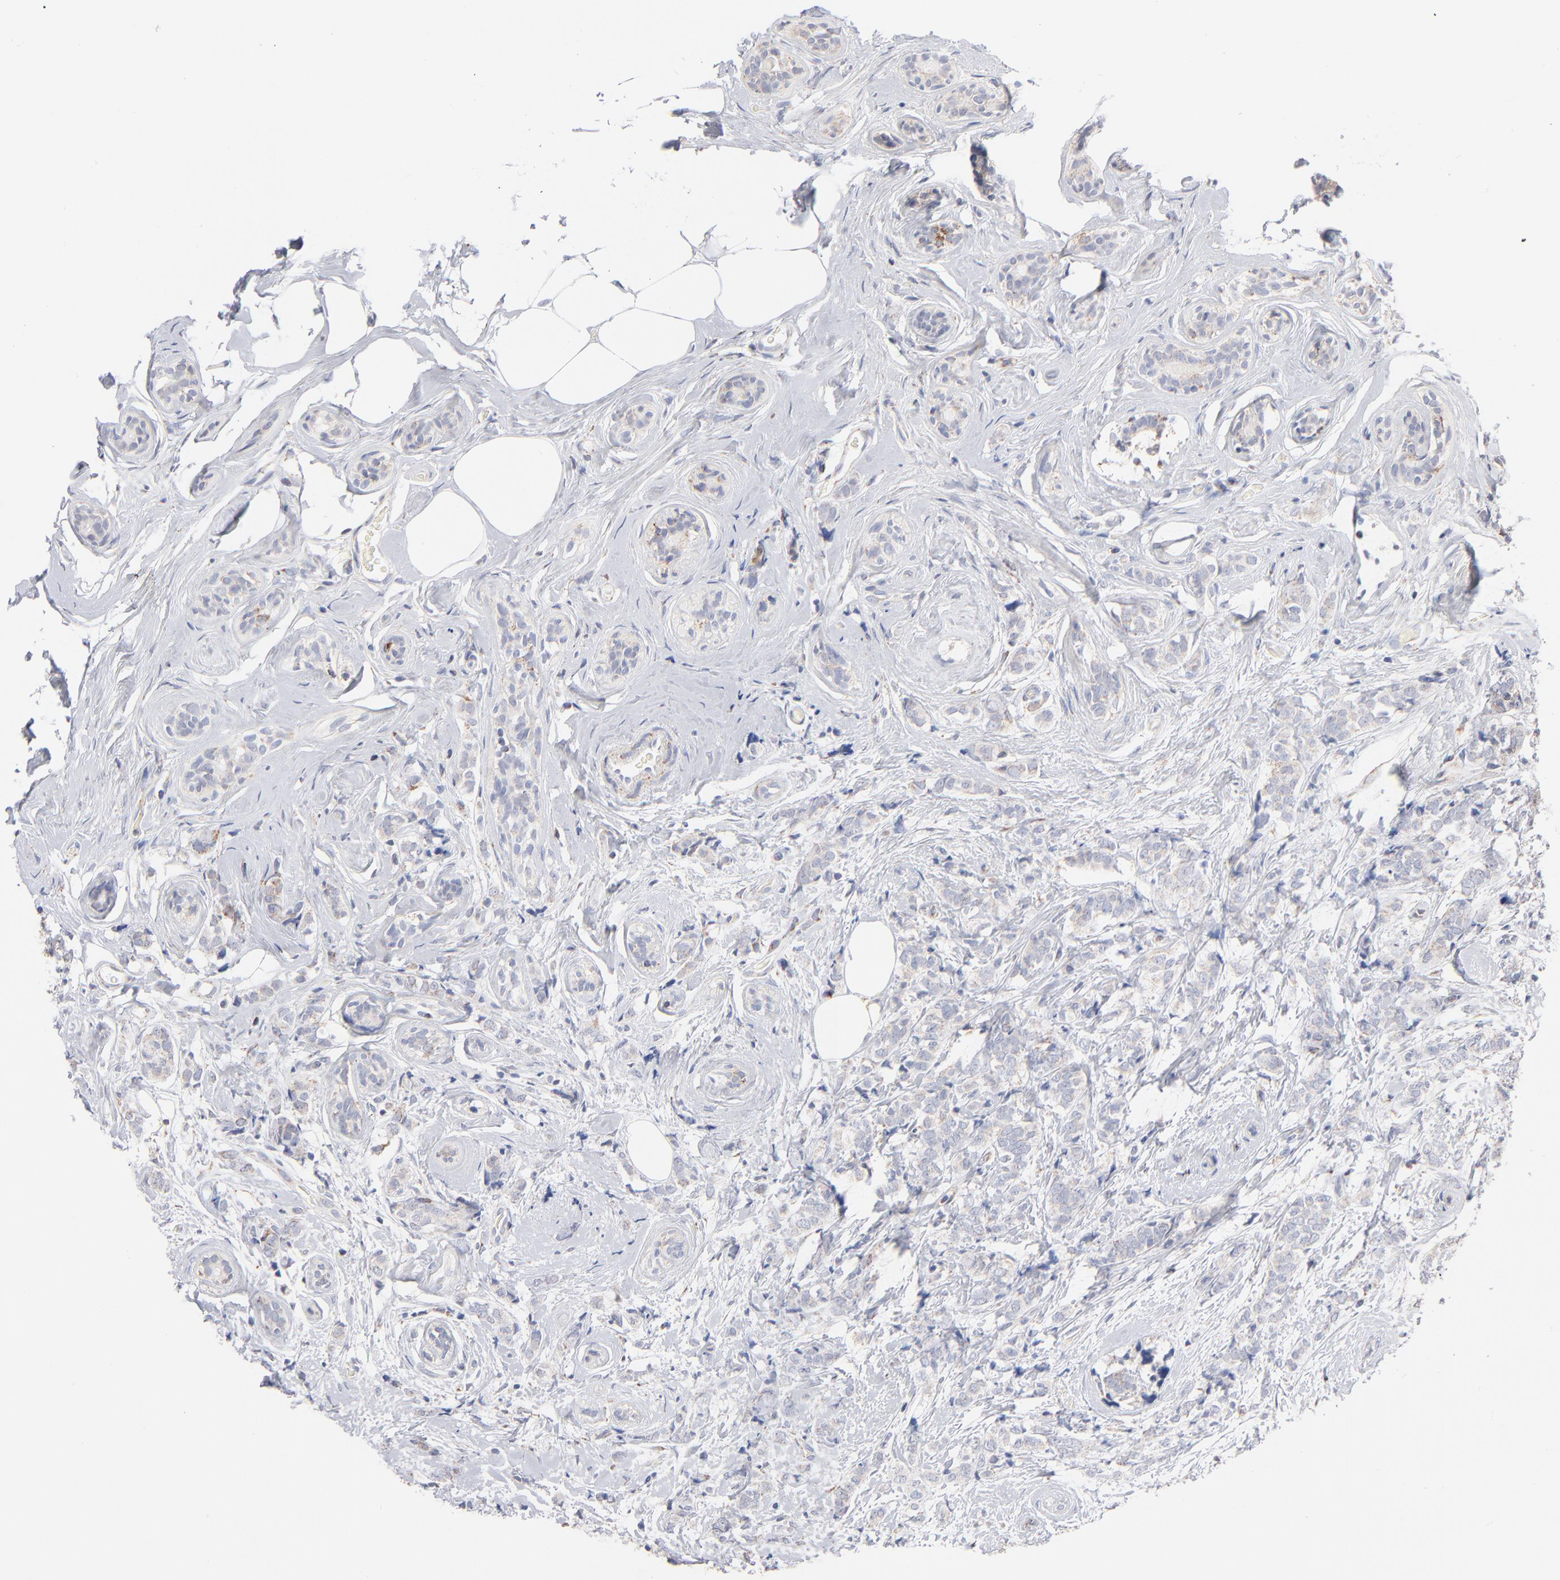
{"staining": {"intensity": "moderate", "quantity": "25%-75%", "location": "cytoplasmic/membranous"}, "tissue": "breast cancer", "cell_type": "Tumor cells", "image_type": "cancer", "snomed": [{"axis": "morphology", "description": "Lobular carcinoma"}, {"axis": "topography", "description": "Breast"}], "caption": "IHC photomicrograph of neoplastic tissue: human breast lobular carcinoma stained using immunohistochemistry exhibits medium levels of moderate protein expression localized specifically in the cytoplasmic/membranous of tumor cells, appearing as a cytoplasmic/membranous brown color.", "gene": "MRPL58", "patient": {"sex": "female", "age": 60}}